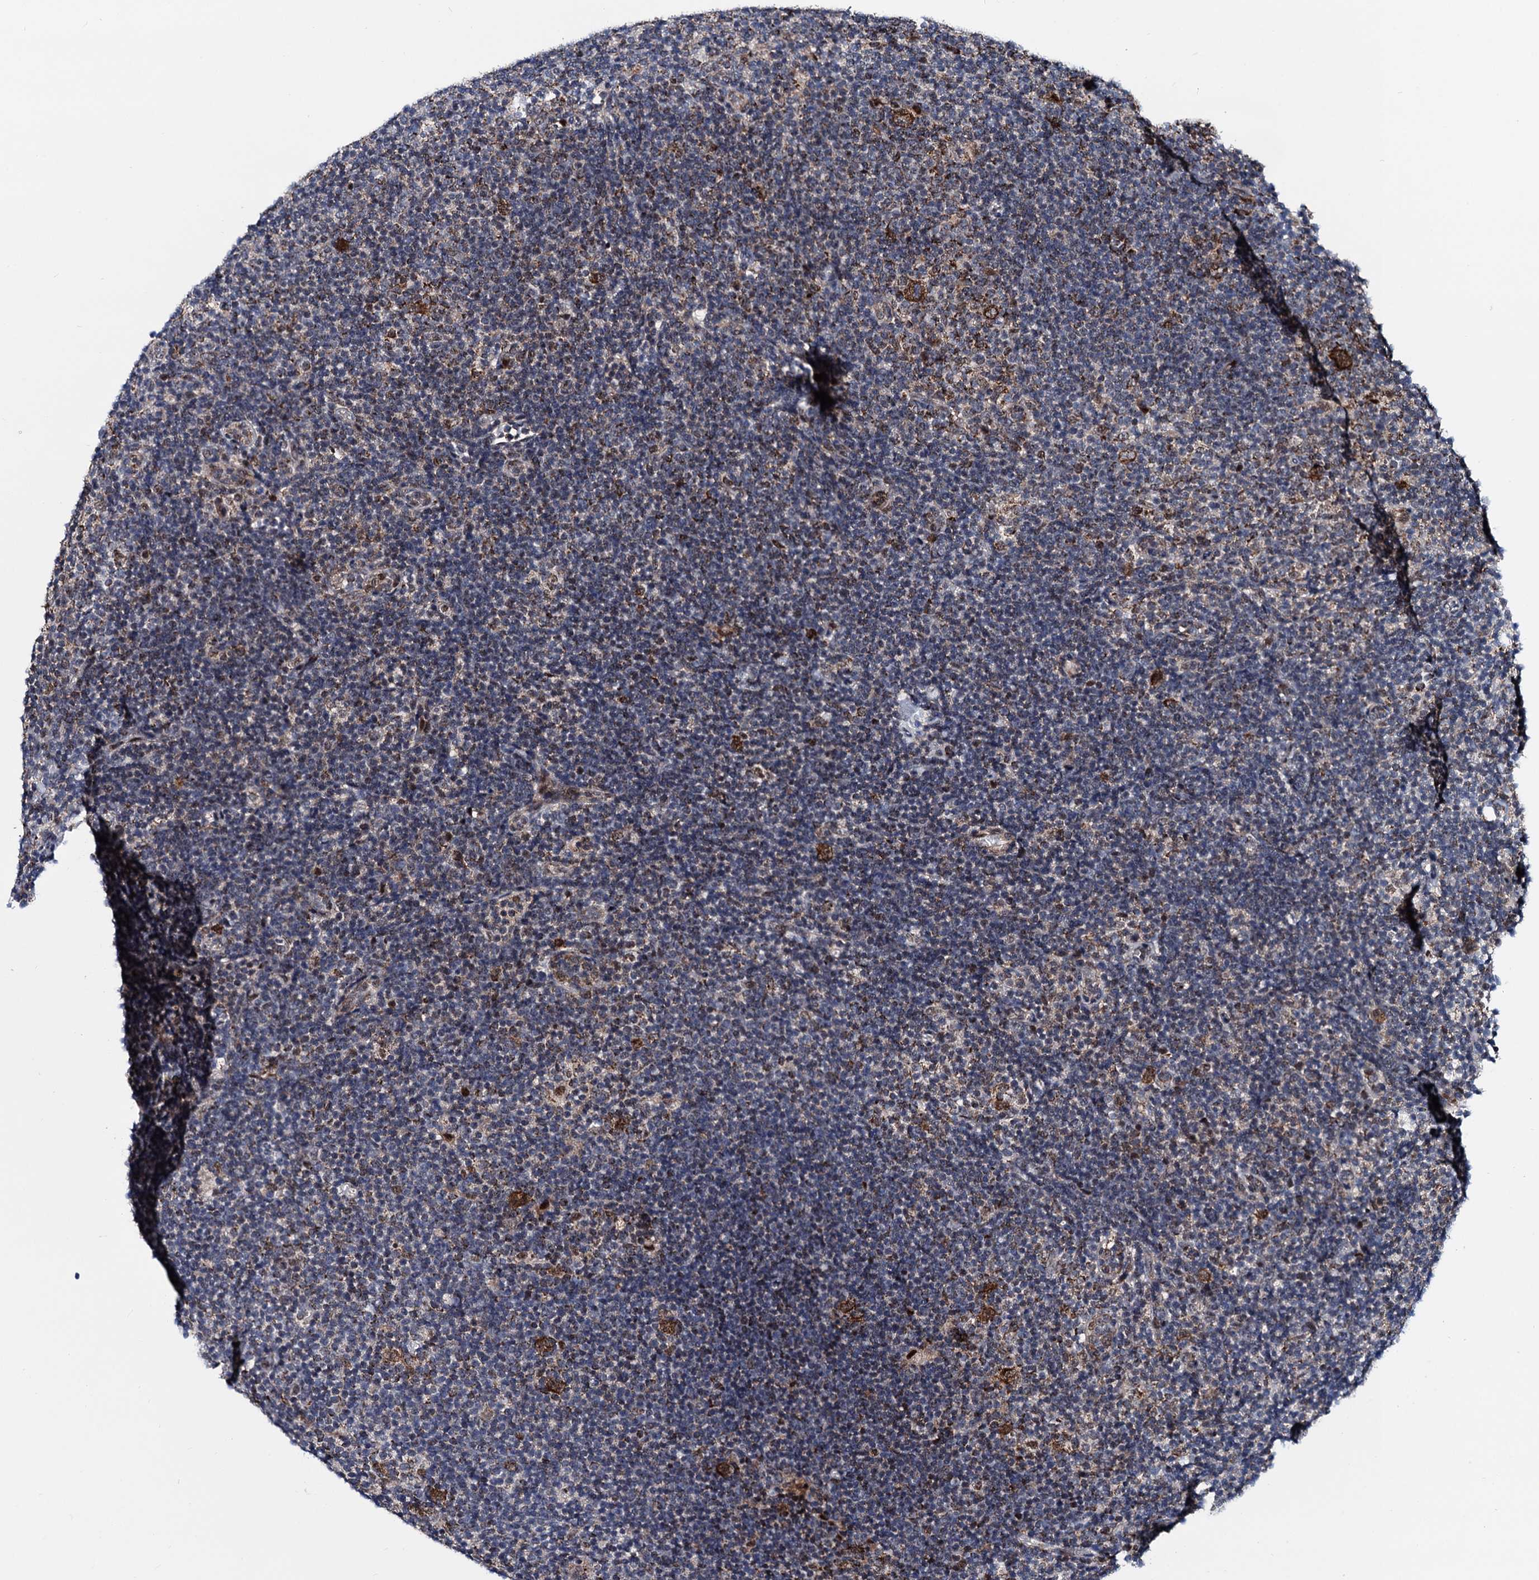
{"staining": {"intensity": "strong", "quantity": ">75%", "location": "cytoplasmic/membranous"}, "tissue": "lymphoma", "cell_type": "Tumor cells", "image_type": "cancer", "snomed": [{"axis": "morphology", "description": "Hodgkin's disease, NOS"}, {"axis": "topography", "description": "Lymph node"}], "caption": "Immunohistochemistry photomicrograph of human Hodgkin's disease stained for a protein (brown), which reveals high levels of strong cytoplasmic/membranous positivity in about >75% of tumor cells.", "gene": "COA4", "patient": {"sex": "female", "age": 57}}